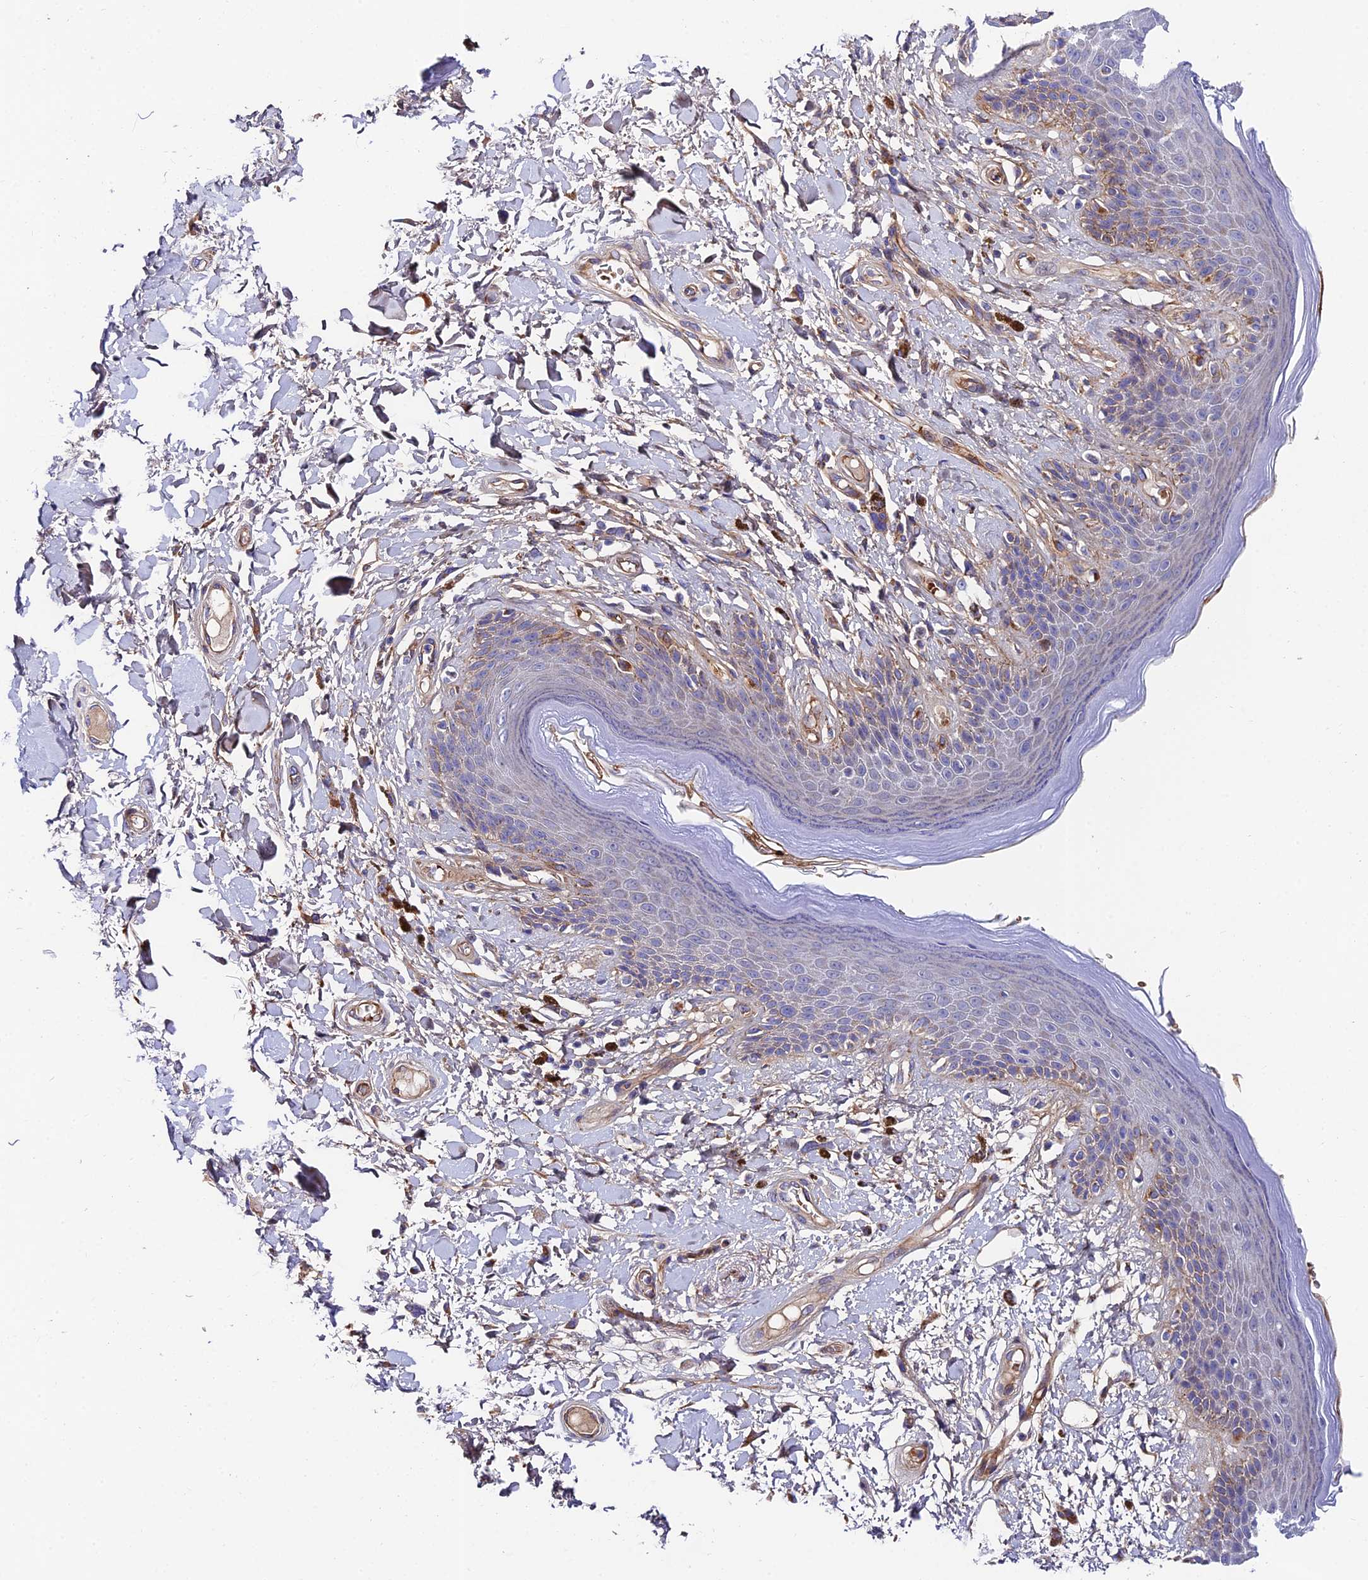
{"staining": {"intensity": "weak", "quantity": "<25%", "location": "cytoplasmic/membranous"}, "tissue": "skin", "cell_type": "Epidermal cells", "image_type": "normal", "snomed": [{"axis": "morphology", "description": "Normal tissue, NOS"}, {"axis": "topography", "description": "Anal"}], "caption": "A high-resolution photomicrograph shows IHC staining of unremarkable skin, which demonstrates no significant expression in epidermal cells. (Stains: DAB IHC with hematoxylin counter stain, Microscopy: brightfield microscopy at high magnification).", "gene": "ADGRF3", "patient": {"sex": "female", "age": 78}}